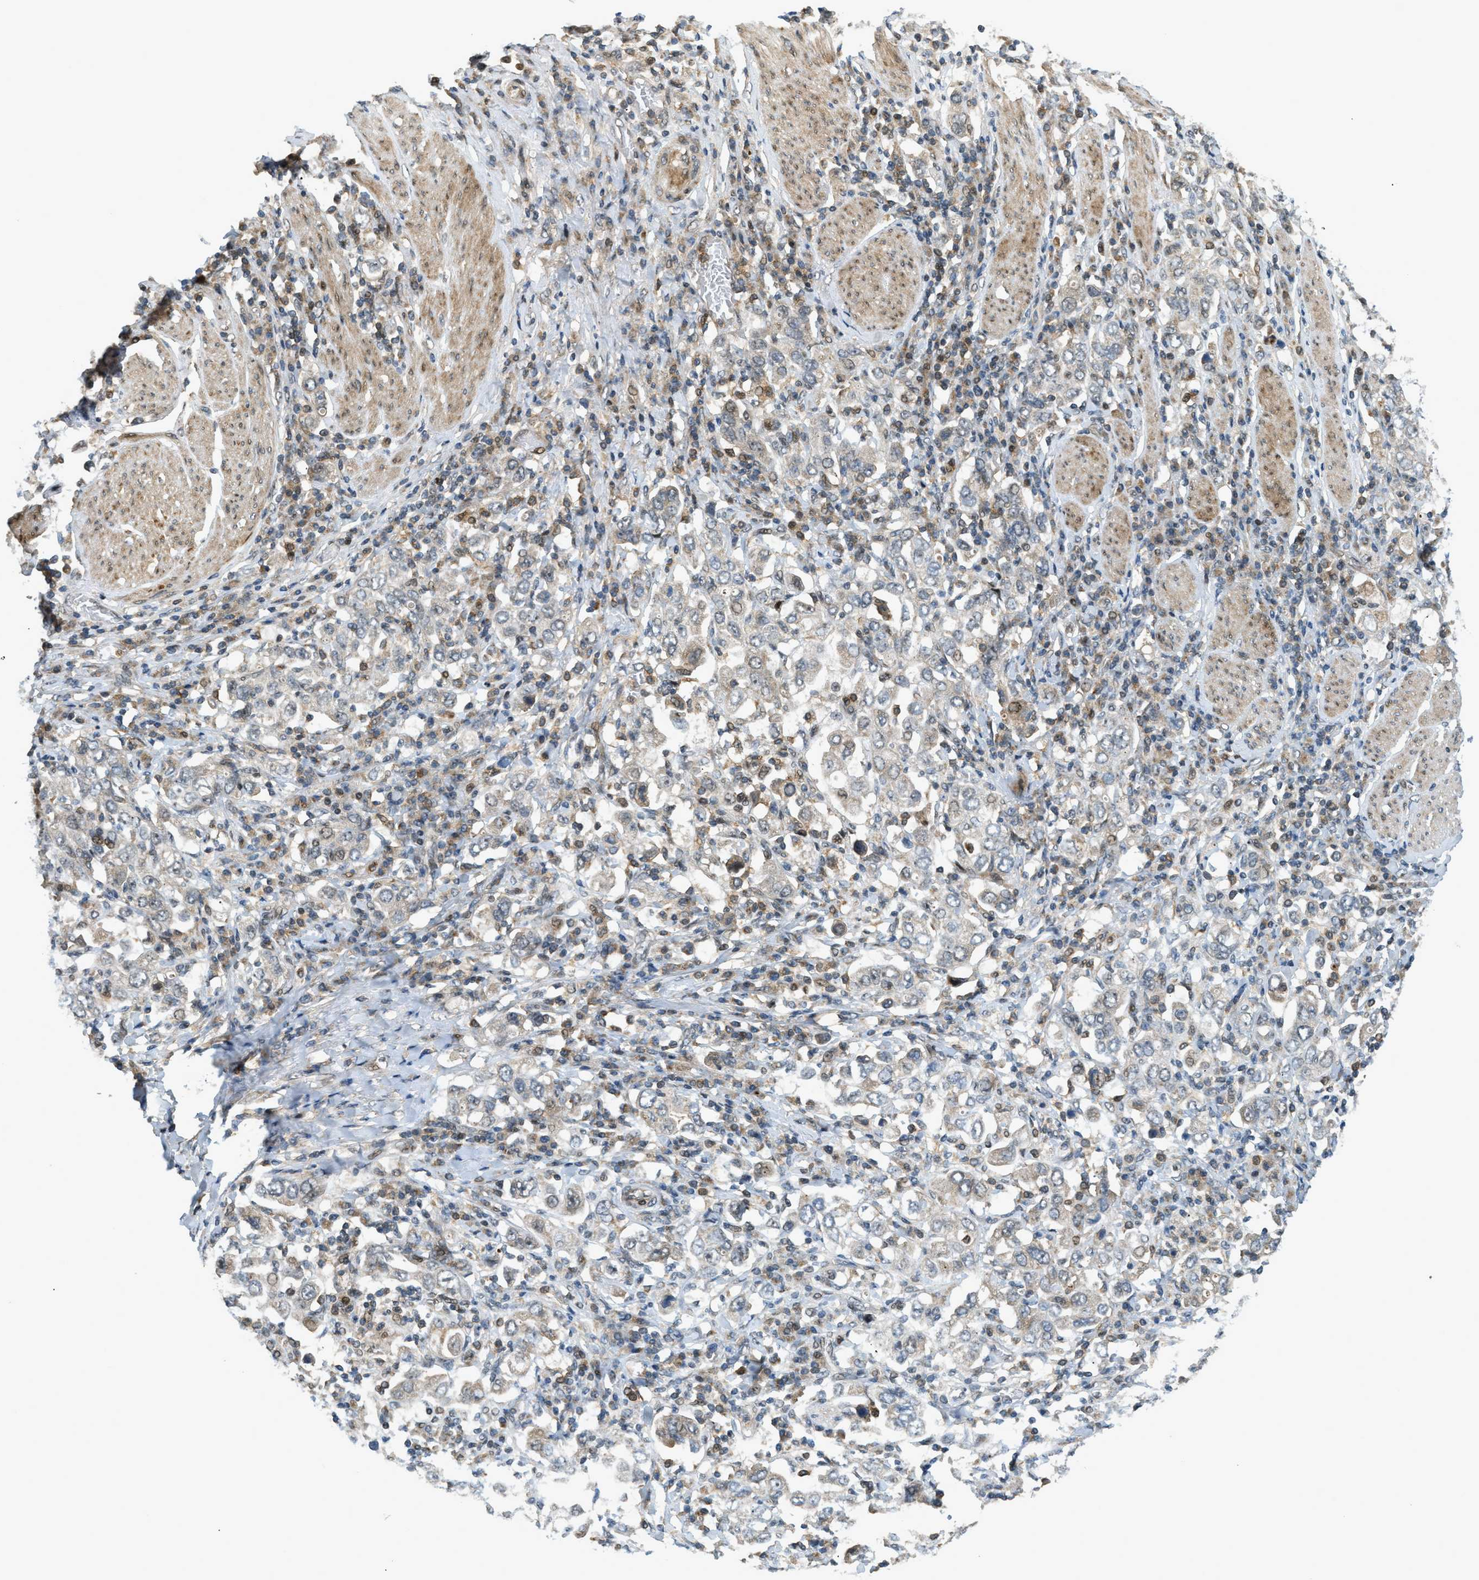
{"staining": {"intensity": "weak", "quantity": ">75%", "location": "cytoplasmic/membranous"}, "tissue": "stomach cancer", "cell_type": "Tumor cells", "image_type": "cancer", "snomed": [{"axis": "morphology", "description": "Adenocarcinoma, NOS"}, {"axis": "topography", "description": "Stomach, upper"}], "caption": "Immunohistochemistry (DAB) staining of human adenocarcinoma (stomach) demonstrates weak cytoplasmic/membranous protein expression in about >75% of tumor cells.", "gene": "TRAPPC14", "patient": {"sex": "male", "age": 62}}